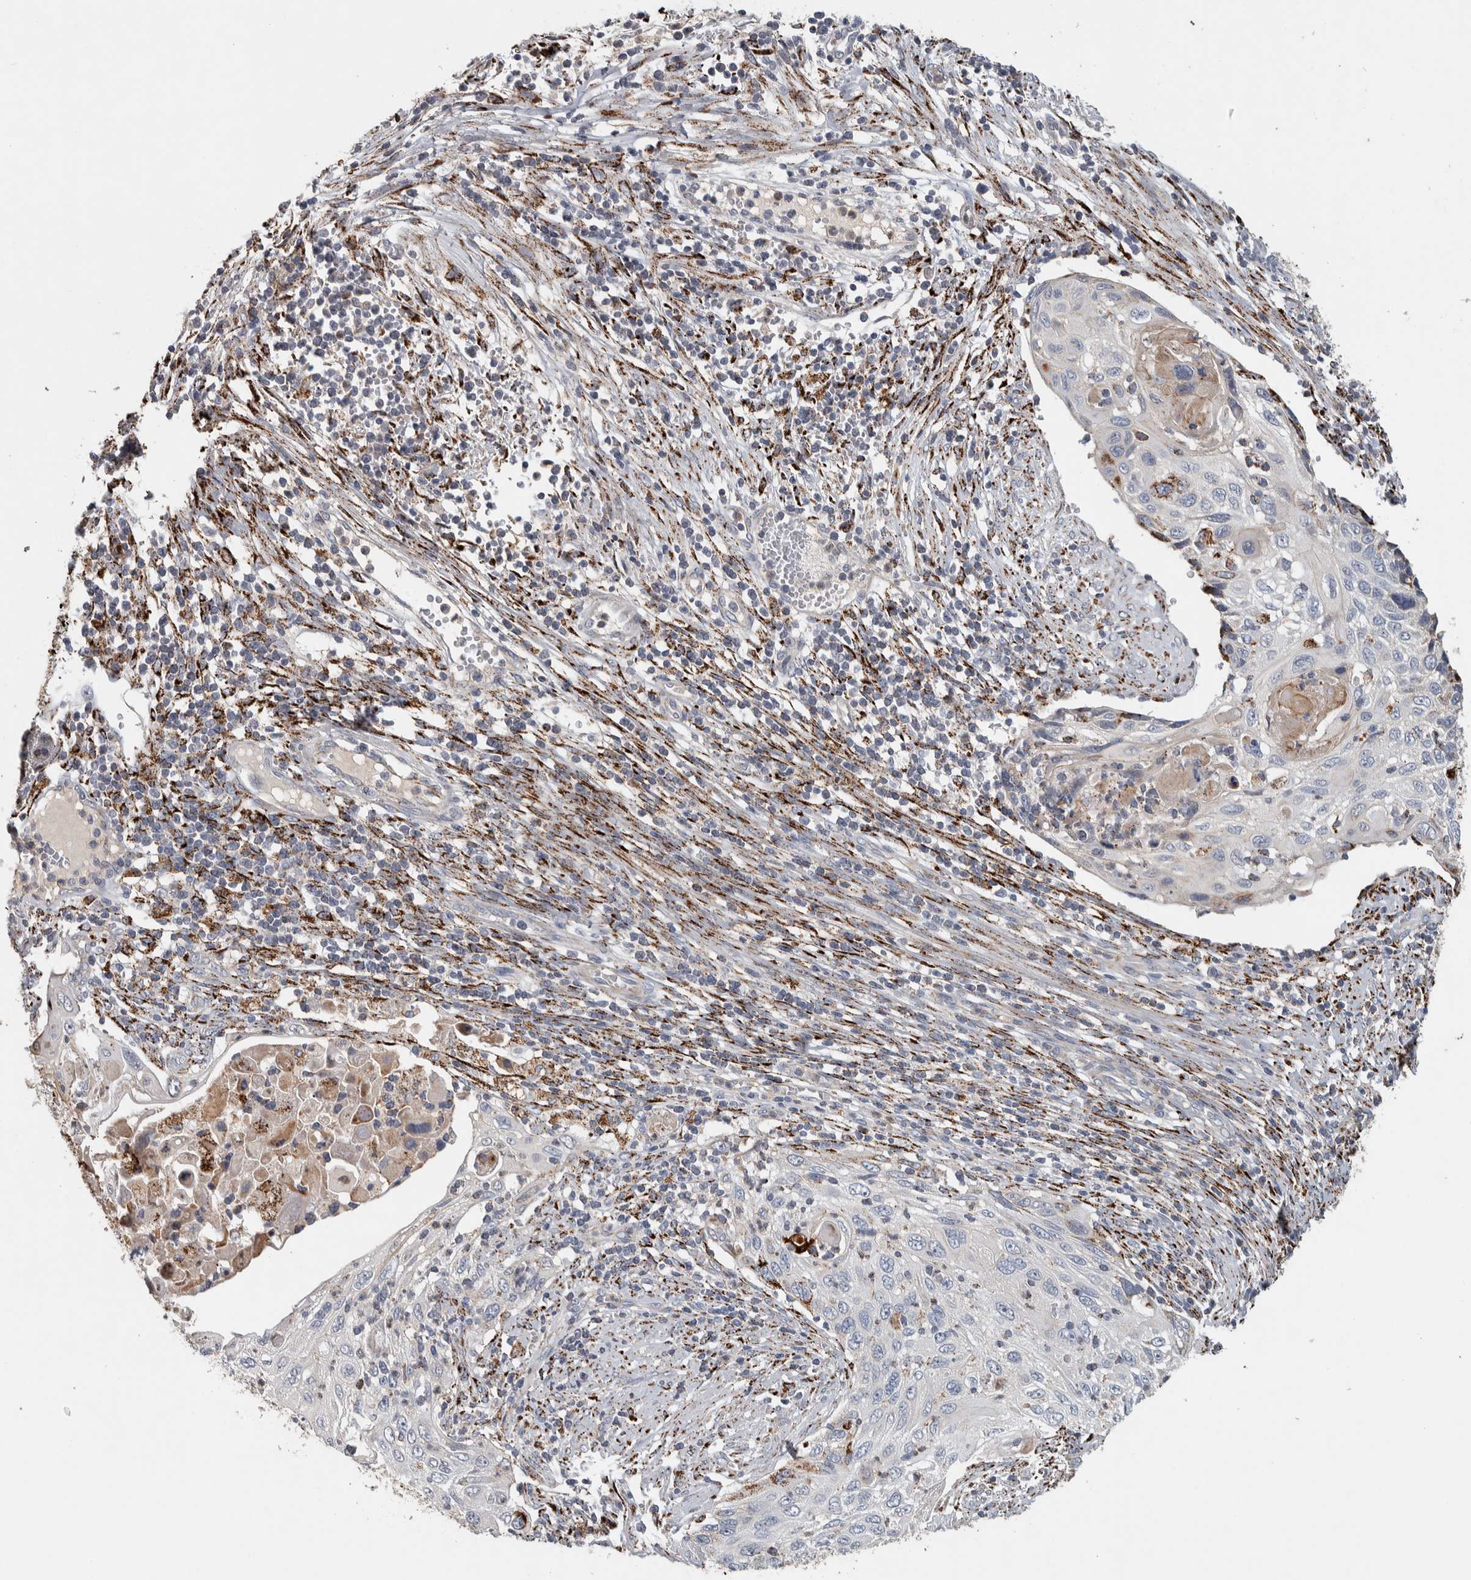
{"staining": {"intensity": "moderate", "quantity": "<25%", "location": "cytoplasmic/membranous"}, "tissue": "cervical cancer", "cell_type": "Tumor cells", "image_type": "cancer", "snomed": [{"axis": "morphology", "description": "Squamous cell carcinoma, NOS"}, {"axis": "topography", "description": "Cervix"}], "caption": "IHC photomicrograph of neoplastic tissue: cervical squamous cell carcinoma stained using IHC exhibits low levels of moderate protein expression localized specifically in the cytoplasmic/membranous of tumor cells, appearing as a cytoplasmic/membranous brown color.", "gene": "FAM78A", "patient": {"sex": "female", "age": 70}}